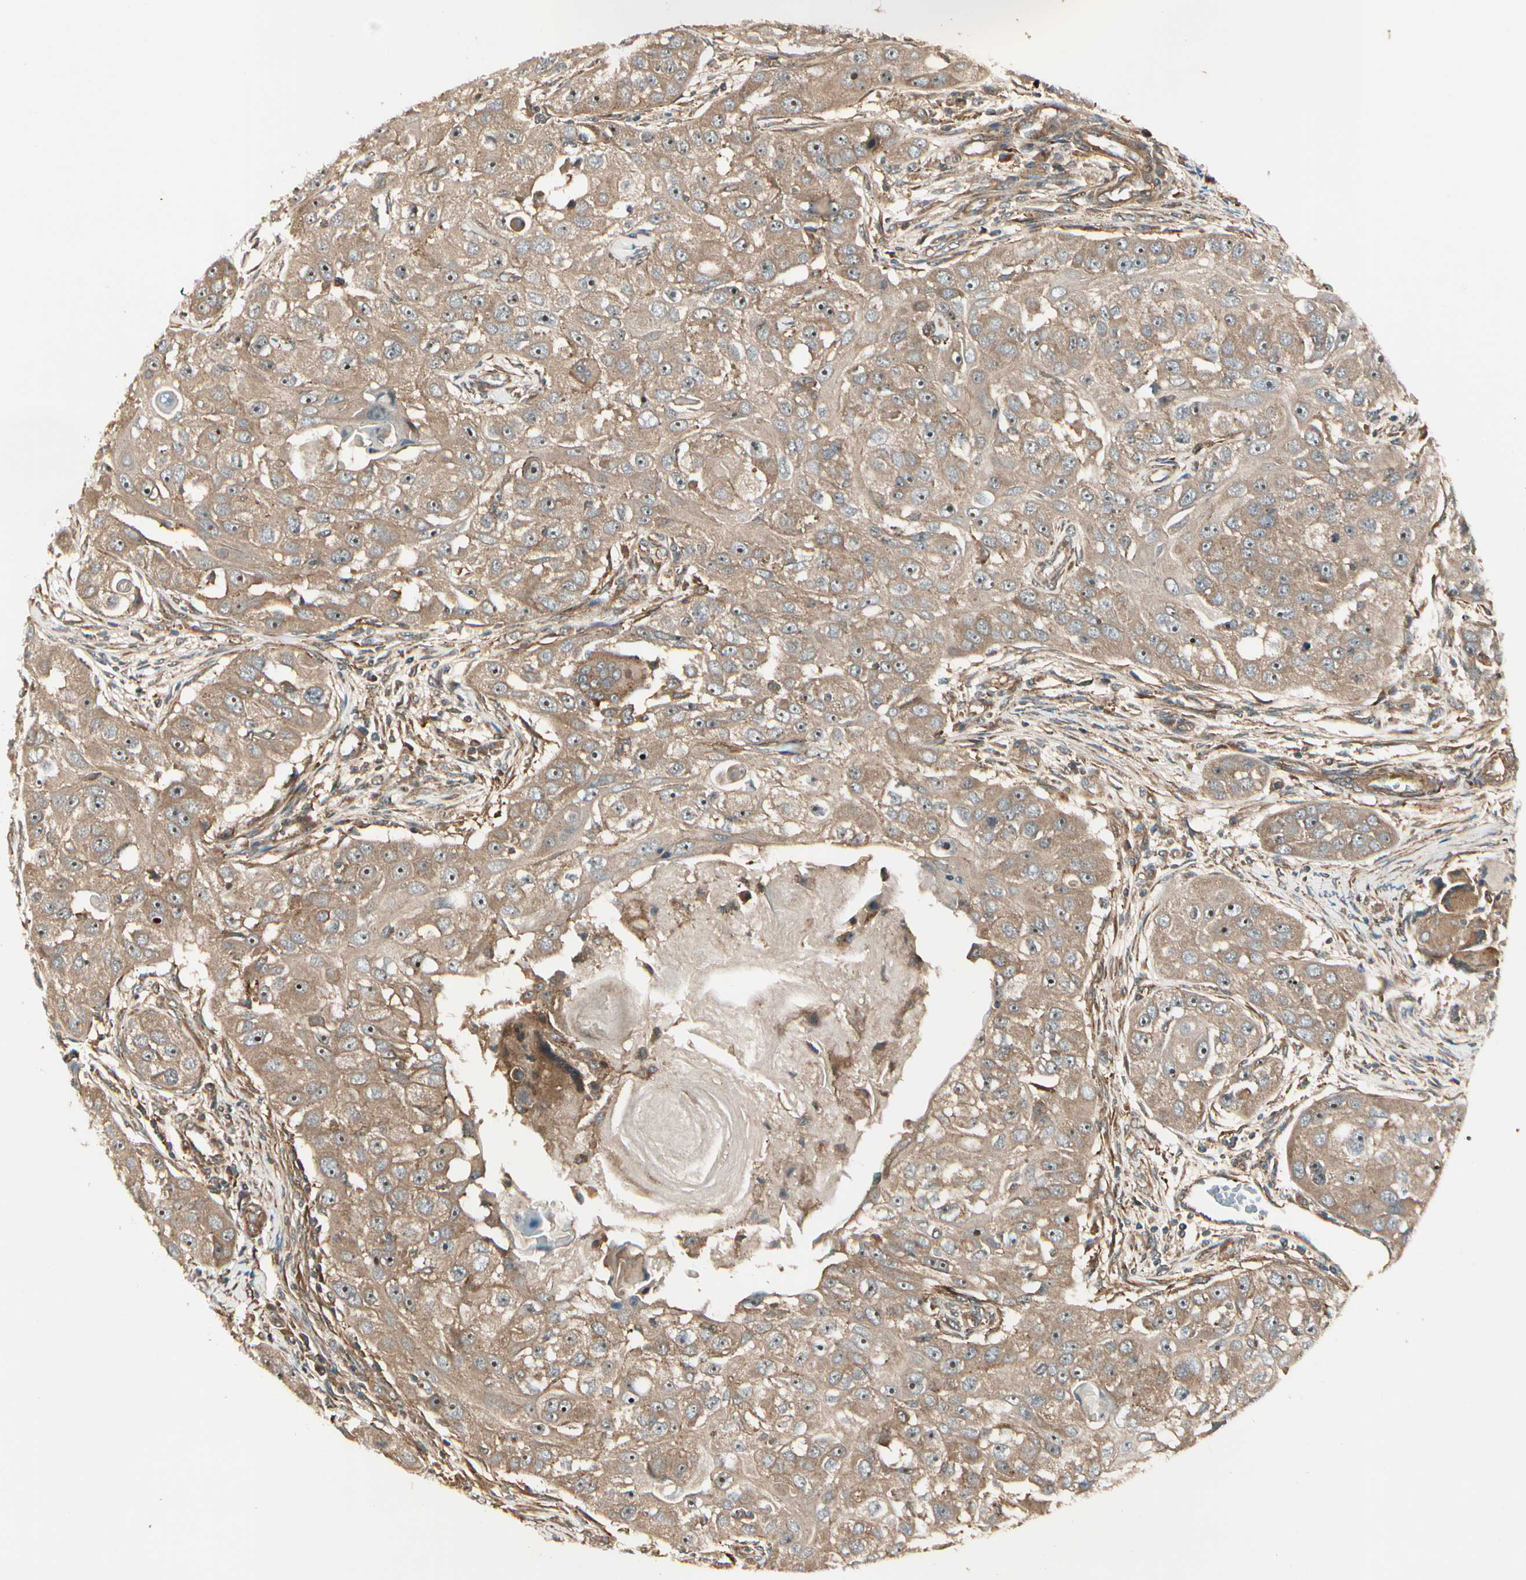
{"staining": {"intensity": "moderate", "quantity": ">75%", "location": "cytoplasmic/membranous"}, "tissue": "head and neck cancer", "cell_type": "Tumor cells", "image_type": "cancer", "snomed": [{"axis": "morphology", "description": "Normal tissue, NOS"}, {"axis": "morphology", "description": "Squamous cell carcinoma, NOS"}, {"axis": "topography", "description": "Skeletal muscle"}, {"axis": "topography", "description": "Head-Neck"}], "caption": "Protein analysis of squamous cell carcinoma (head and neck) tissue demonstrates moderate cytoplasmic/membranous positivity in approximately >75% of tumor cells.", "gene": "FKBP15", "patient": {"sex": "male", "age": 51}}